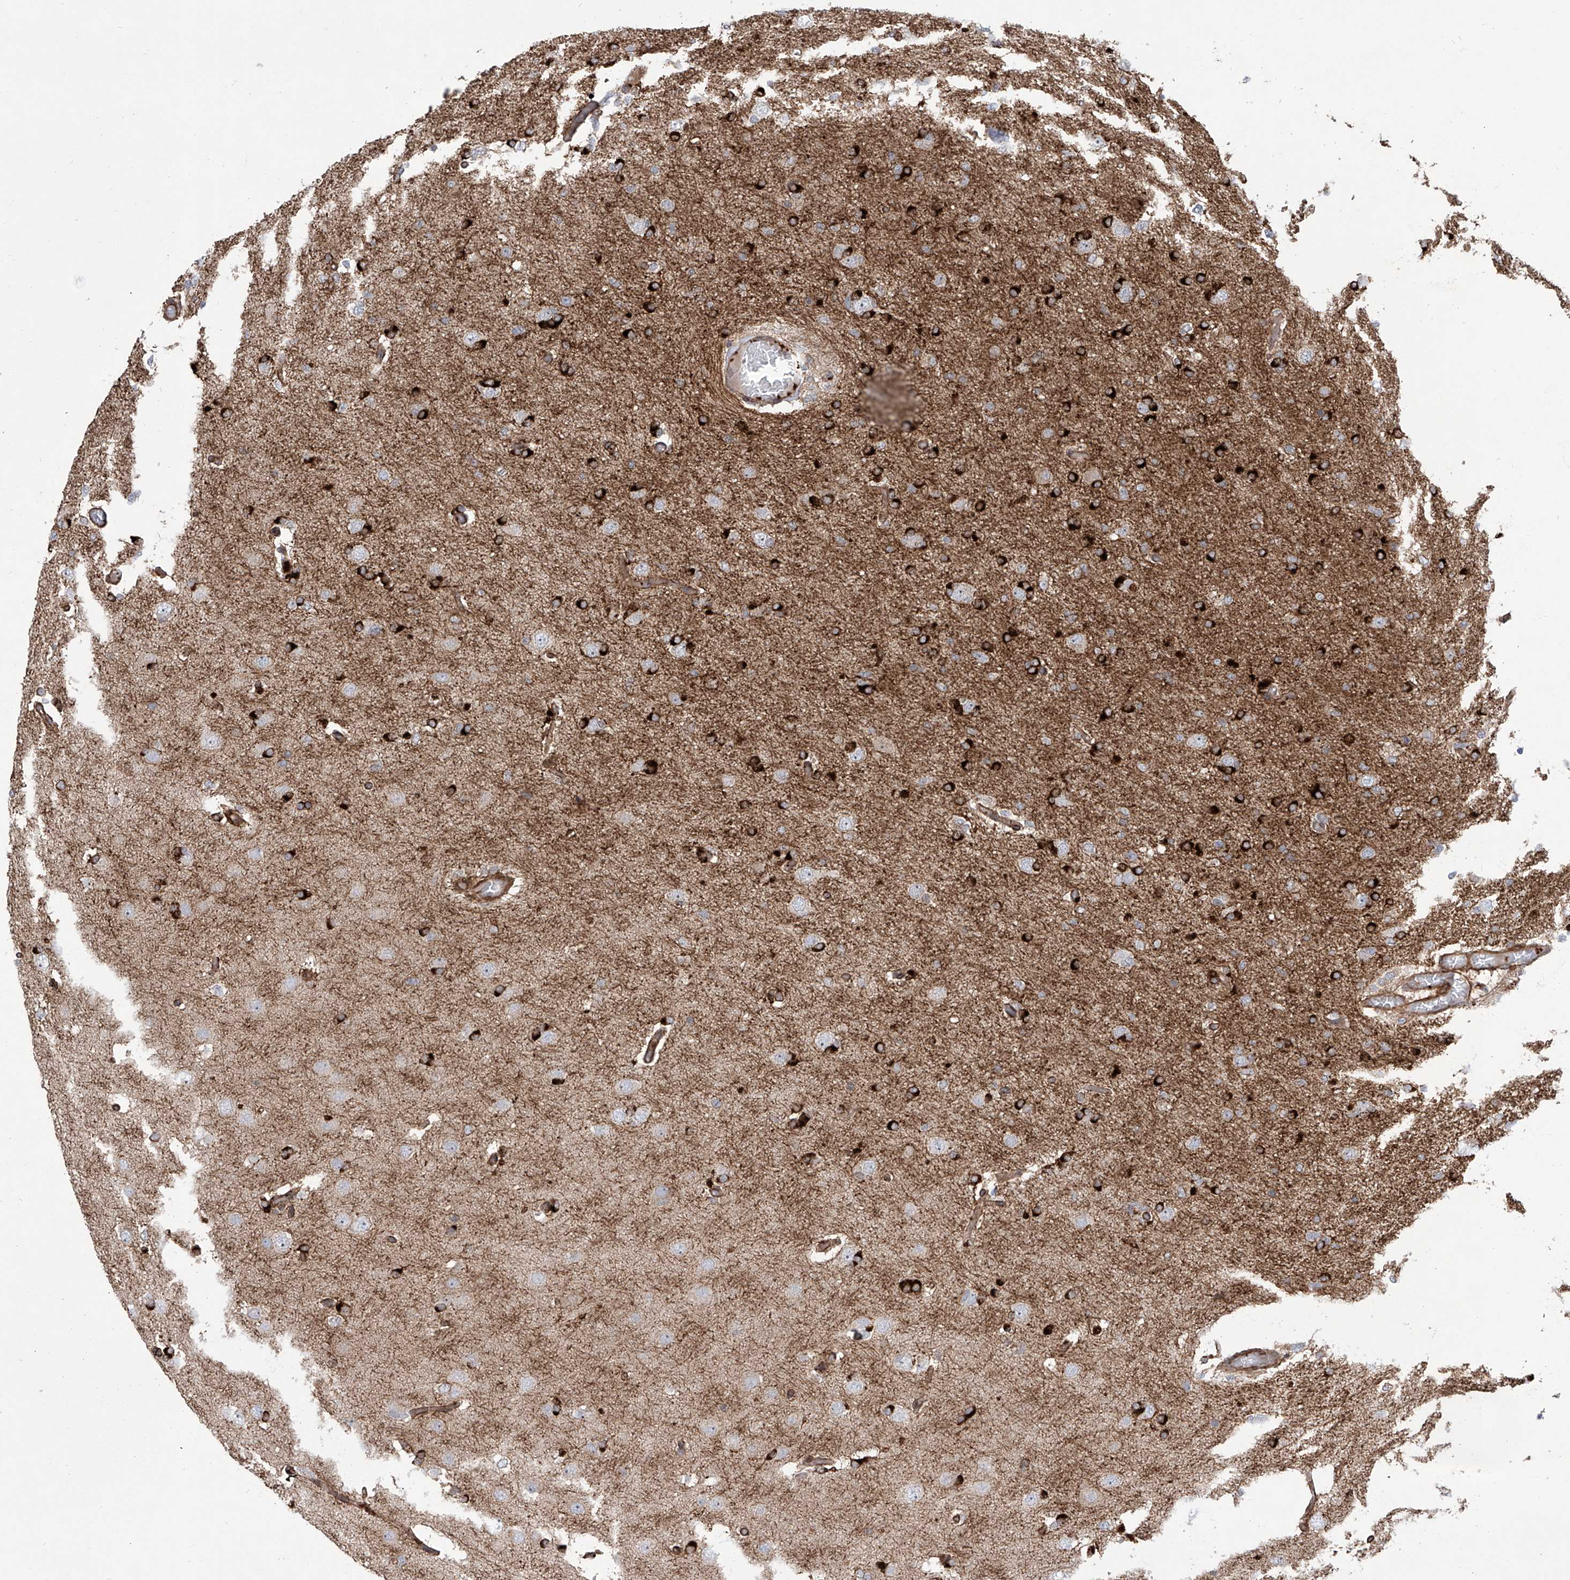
{"staining": {"intensity": "moderate", "quantity": "25%-75%", "location": "cytoplasmic/membranous"}, "tissue": "glioma", "cell_type": "Tumor cells", "image_type": "cancer", "snomed": [{"axis": "morphology", "description": "Glioma, malignant, High grade"}, {"axis": "topography", "description": "Cerebral cortex"}], "caption": "A high-resolution photomicrograph shows immunohistochemistry staining of malignant glioma (high-grade), which exhibits moderate cytoplasmic/membranous expression in about 25%-75% of tumor cells. Nuclei are stained in blue.", "gene": "APAF1", "patient": {"sex": "female", "age": 36}}